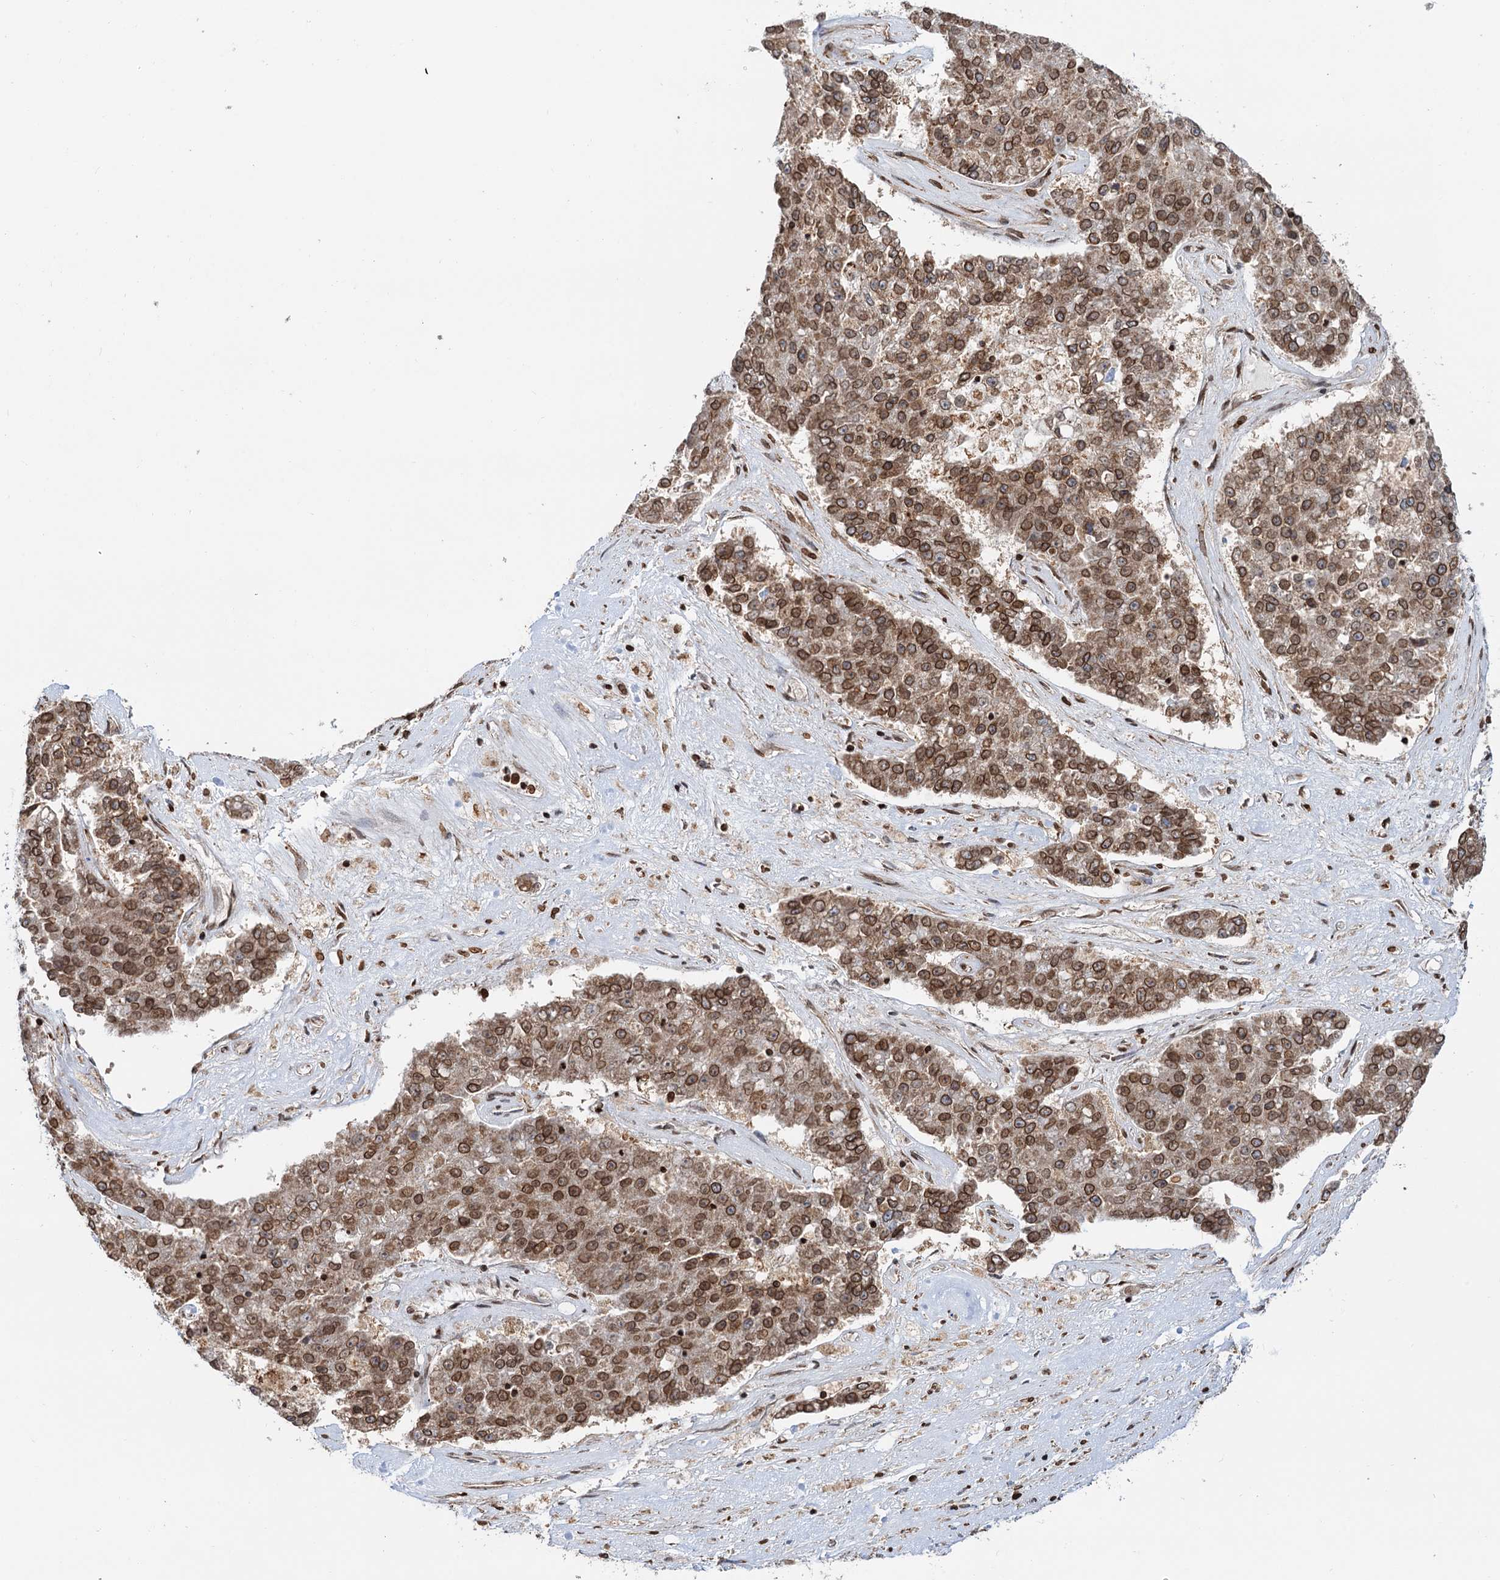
{"staining": {"intensity": "moderate", "quantity": ">75%", "location": "cytoplasmic/membranous,nuclear"}, "tissue": "pancreatic cancer", "cell_type": "Tumor cells", "image_type": "cancer", "snomed": [{"axis": "morphology", "description": "Adenocarcinoma, NOS"}, {"axis": "topography", "description": "Pancreas"}], "caption": "Tumor cells display medium levels of moderate cytoplasmic/membranous and nuclear expression in approximately >75% of cells in human adenocarcinoma (pancreatic). (DAB (3,3'-diaminobenzidine) IHC, brown staining for protein, blue staining for nuclei).", "gene": "ZC3H13", "patient": {"sex": "male", "age": 50}}